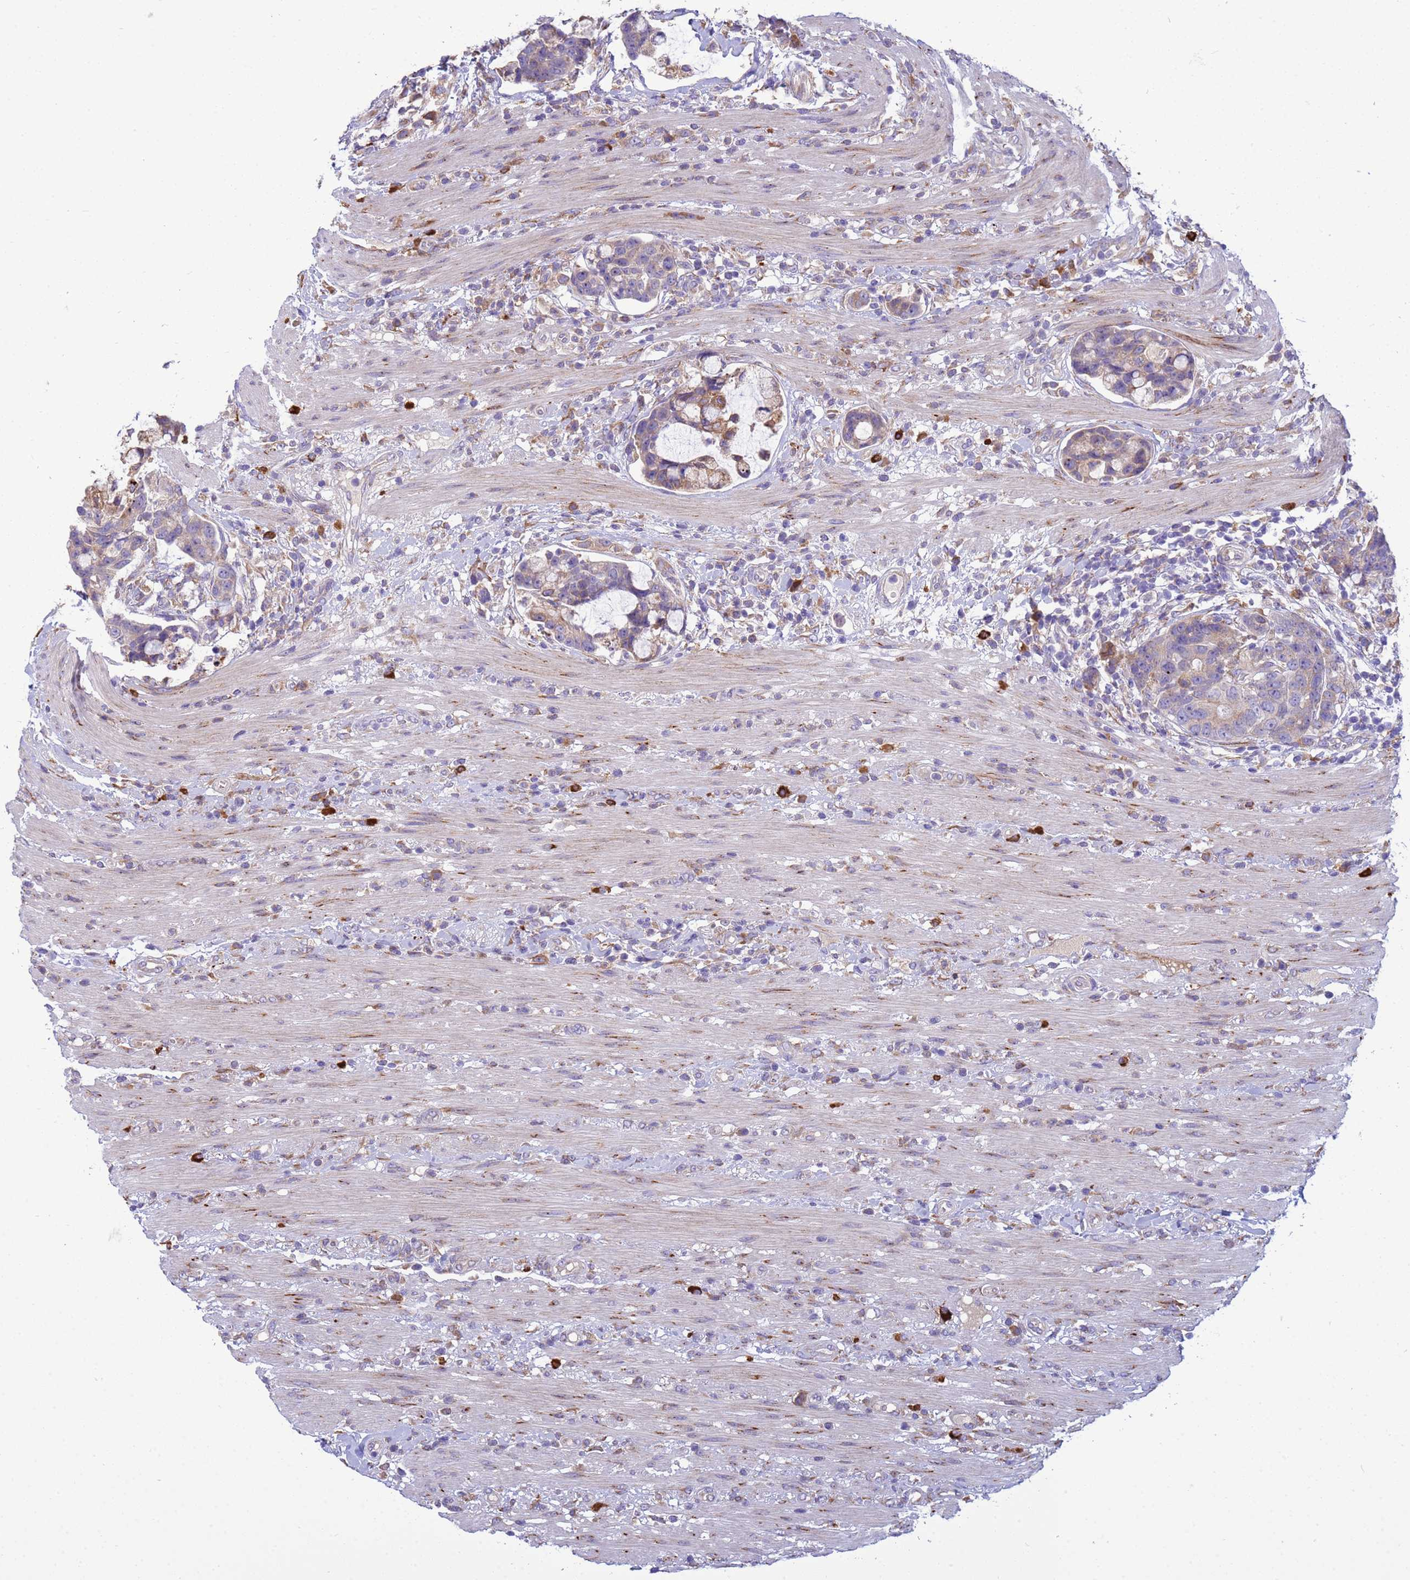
{"staining": {"intensity": "moderate", "quantity": "<25%", "location": "cytoplasmic/membranous"}, "tissue": "colorectal cancer", "cell_type": "Tumor cells", "image_type": "cancer", "snomed": [{"axis": "morphology", "description": "Adenocarcinoma, NOS"}, {"axis": "topography", "description": "Colon"}], "caption": "DAB (3,3'-diaminobenzidine) immunohistochemical staining of human colorectal adenocarcinoma displays moderate cytoplasmic/membranous protein staining in about <25% of tumor cells. (DAB (3,3'-diaminobenzidine) = brown stain, brightfield microscopy at high magnification).", "gene": "THAP5", "patient": {"sex": "female", "age": 82}}